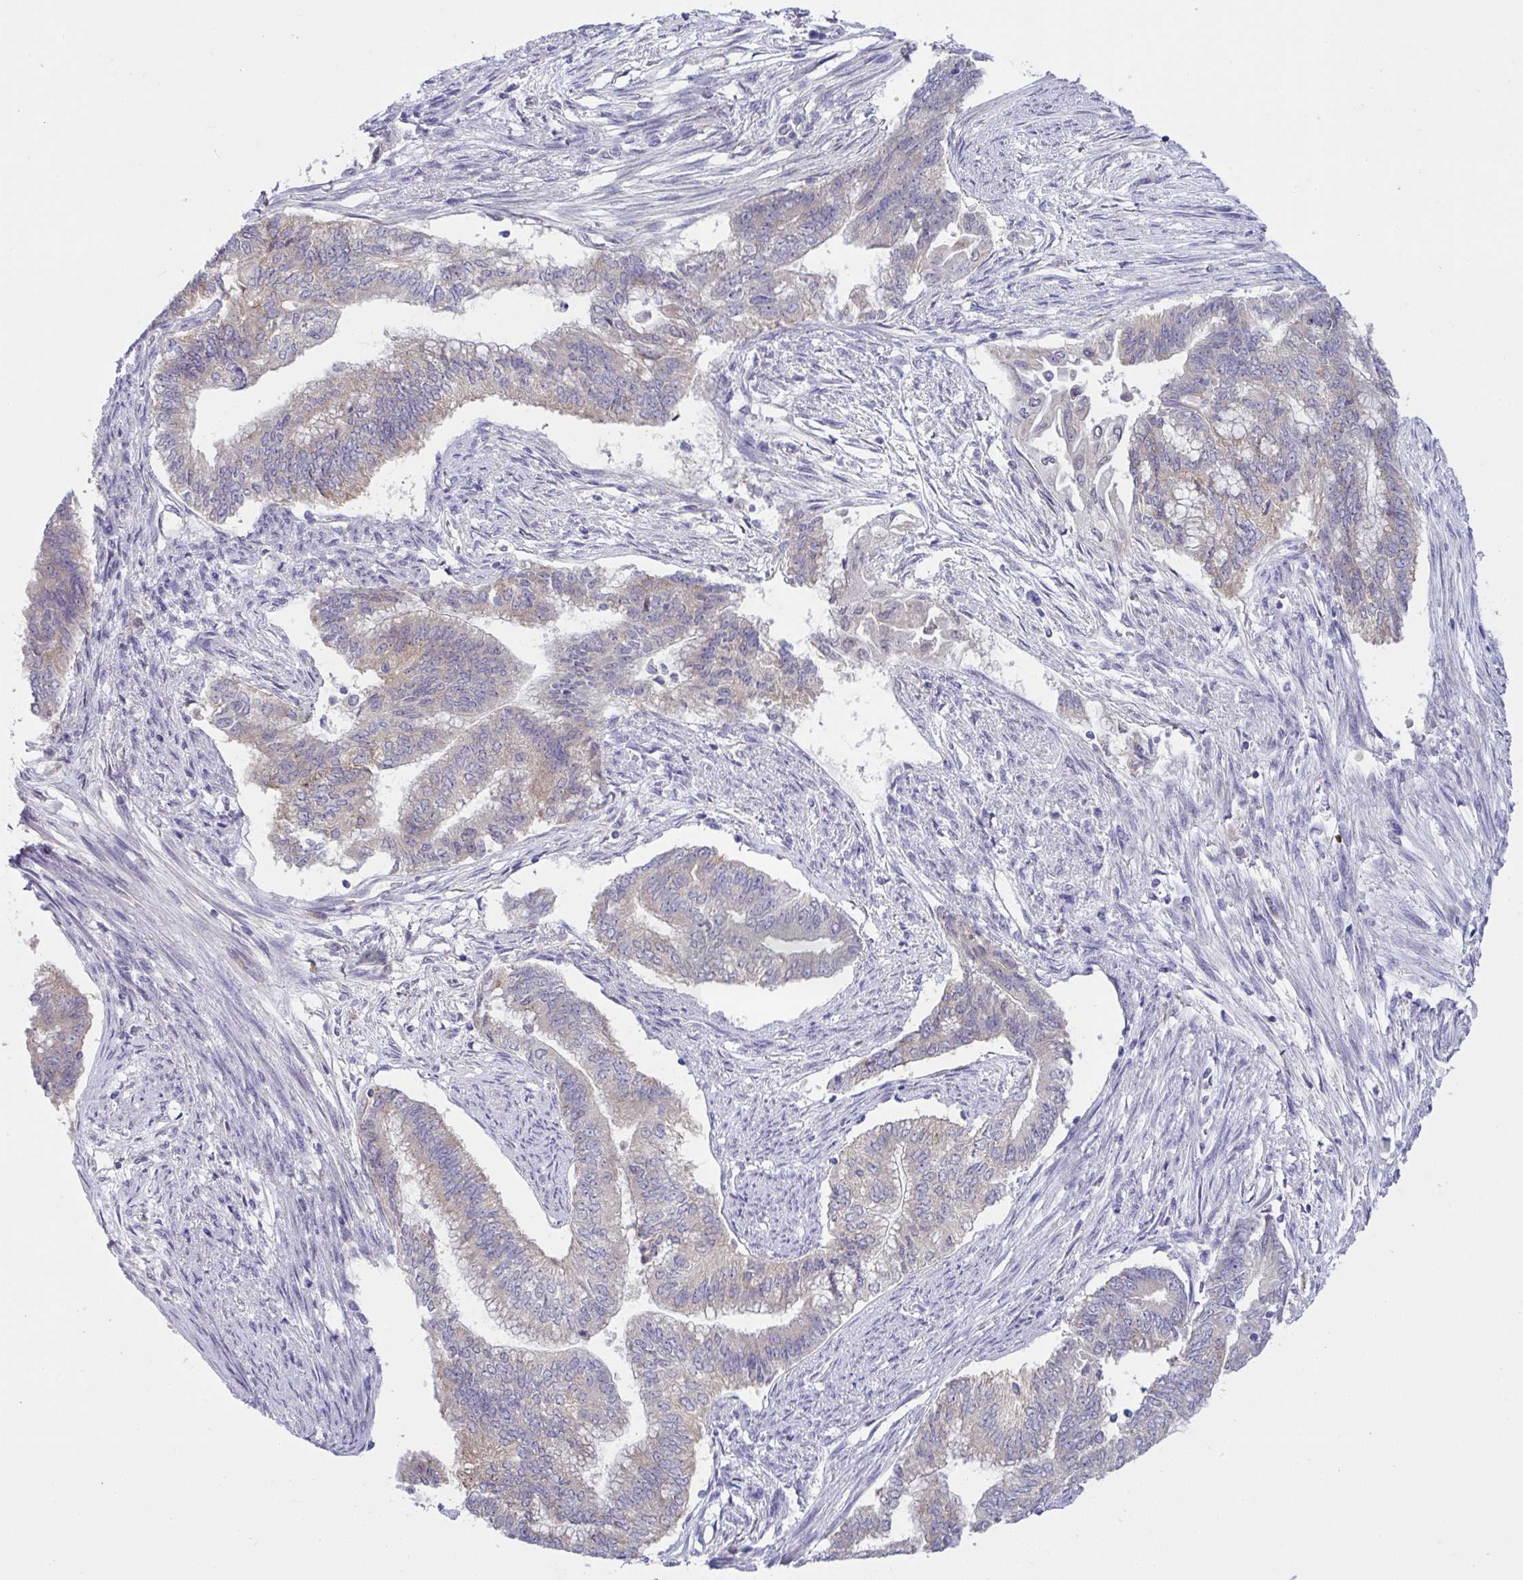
{"staining": {"intensity": "weak", "quantity": "25%-75%", "location": "cytoplasmic/membranous"}, "tissue": "endometrial cancer", "cell_type": "Tumor cells", "image_type": "cancer", "snomed": [{"axis": "morphology", "description": "Adenocarcinoma, NOS"}, {"axis": "topography", "description": "Endometrium"}], "caption": "The photomicrograph reveals immunohistochemical staining of endometrial cancer (adenocarcinoma). There is weak cytoplasmic/membranous staining is appreciated in approximately 25%-75% of tumor cells. The protein is shown in brown color, while the nuclei are stained blue.", "gene": "TMEM41A", "patient": {"sex": "female", "age": 65}}